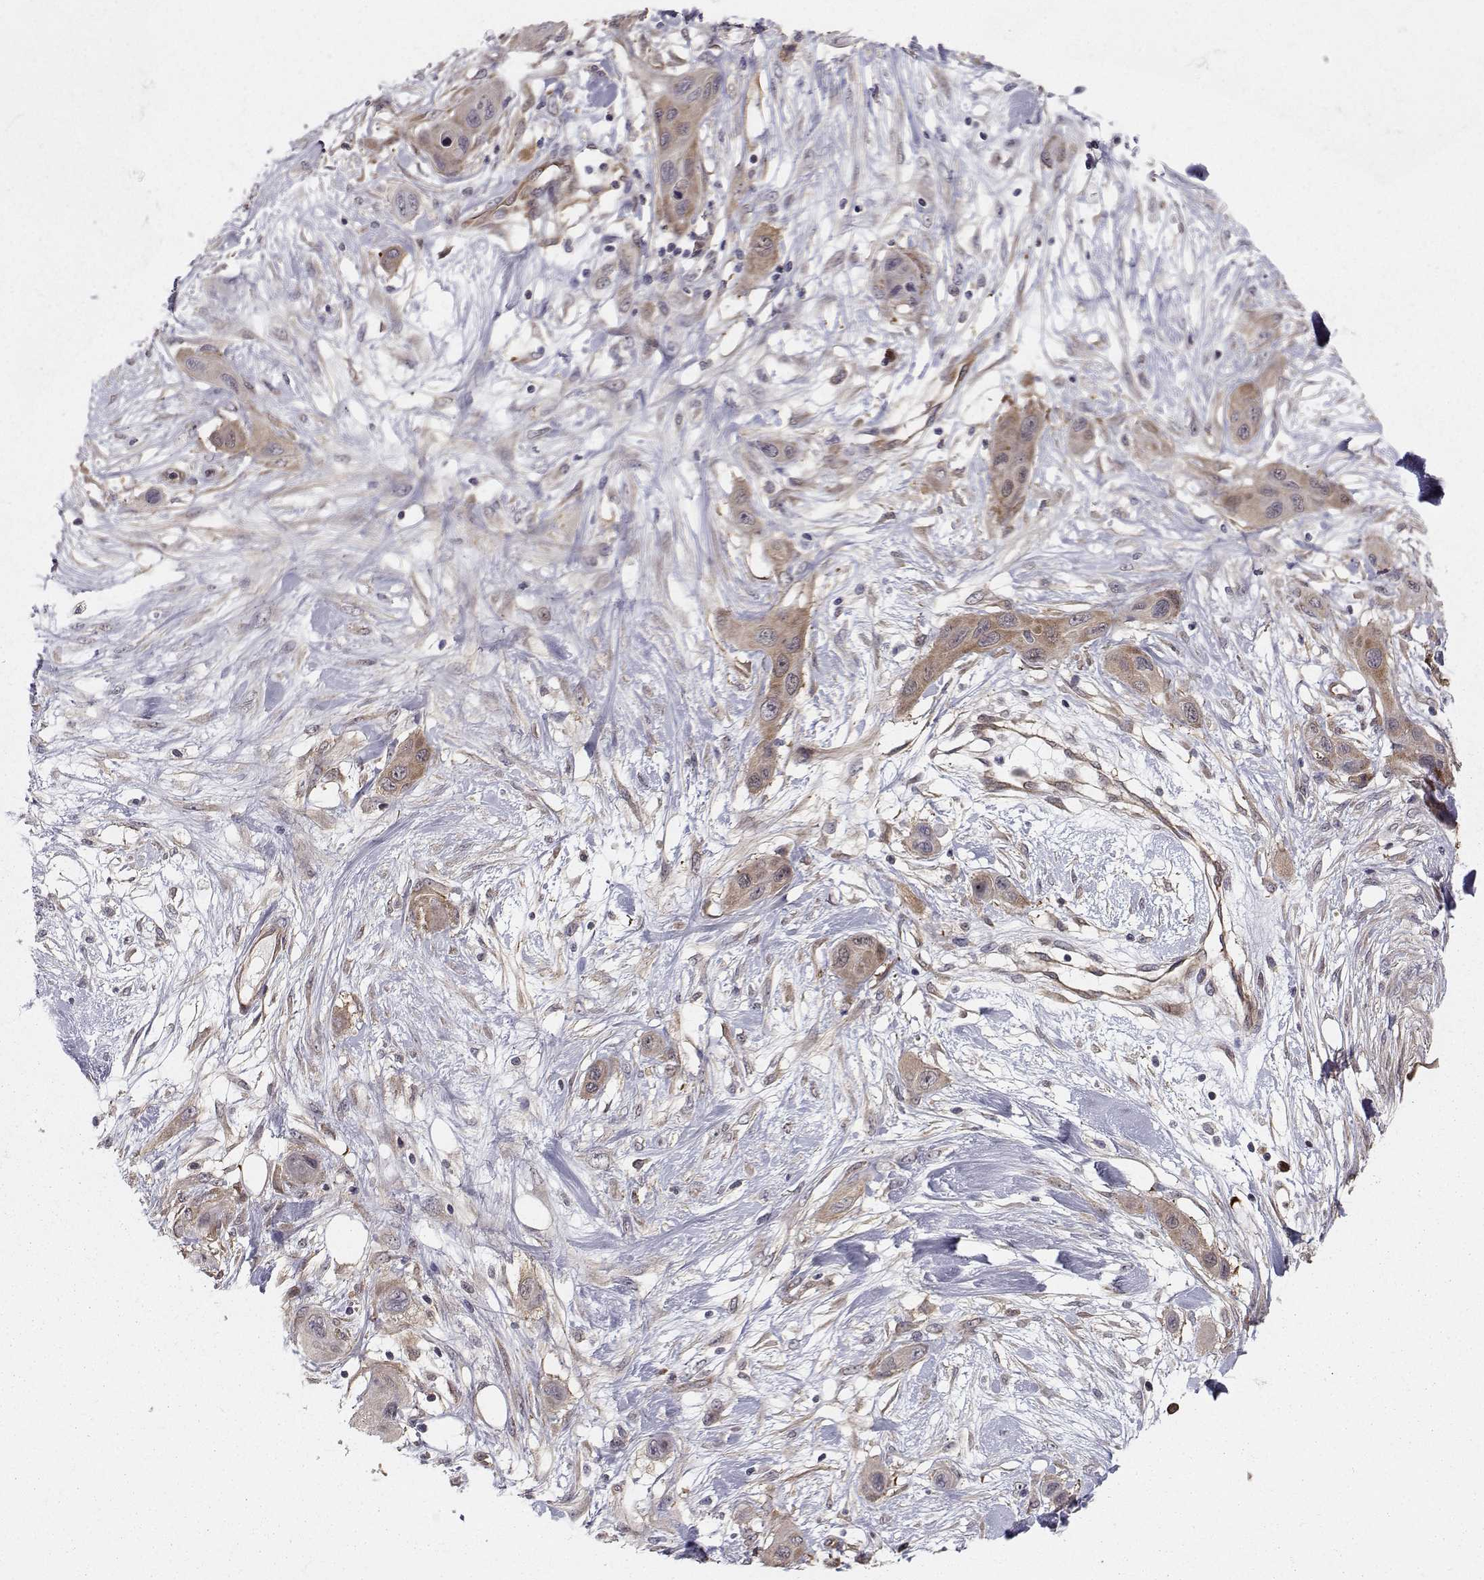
{"staining": {"intensity": "weak", "quantity": ">75%", "location": "cytoplasmic/membranous"}, "tissue": "skin cancer", "cell_type": "Tumor cells", "image_type": "cancer", "snomed": [{"axis": "morphology", "description": "Squamous cell carcinoma, NOS"}, {"axis": "topography", "description": "Skin"}], "caption": "An immunohistochemistry photomicrograph of tumor tissue is shown. Protein staining in brown shows weak cytoplasmic/membranous positivity in skin cancer (squamous cell carcinoma) within tumor cells.", "gene": "HSP90AB1", "patient": {"sex": "male", "age": 79}}